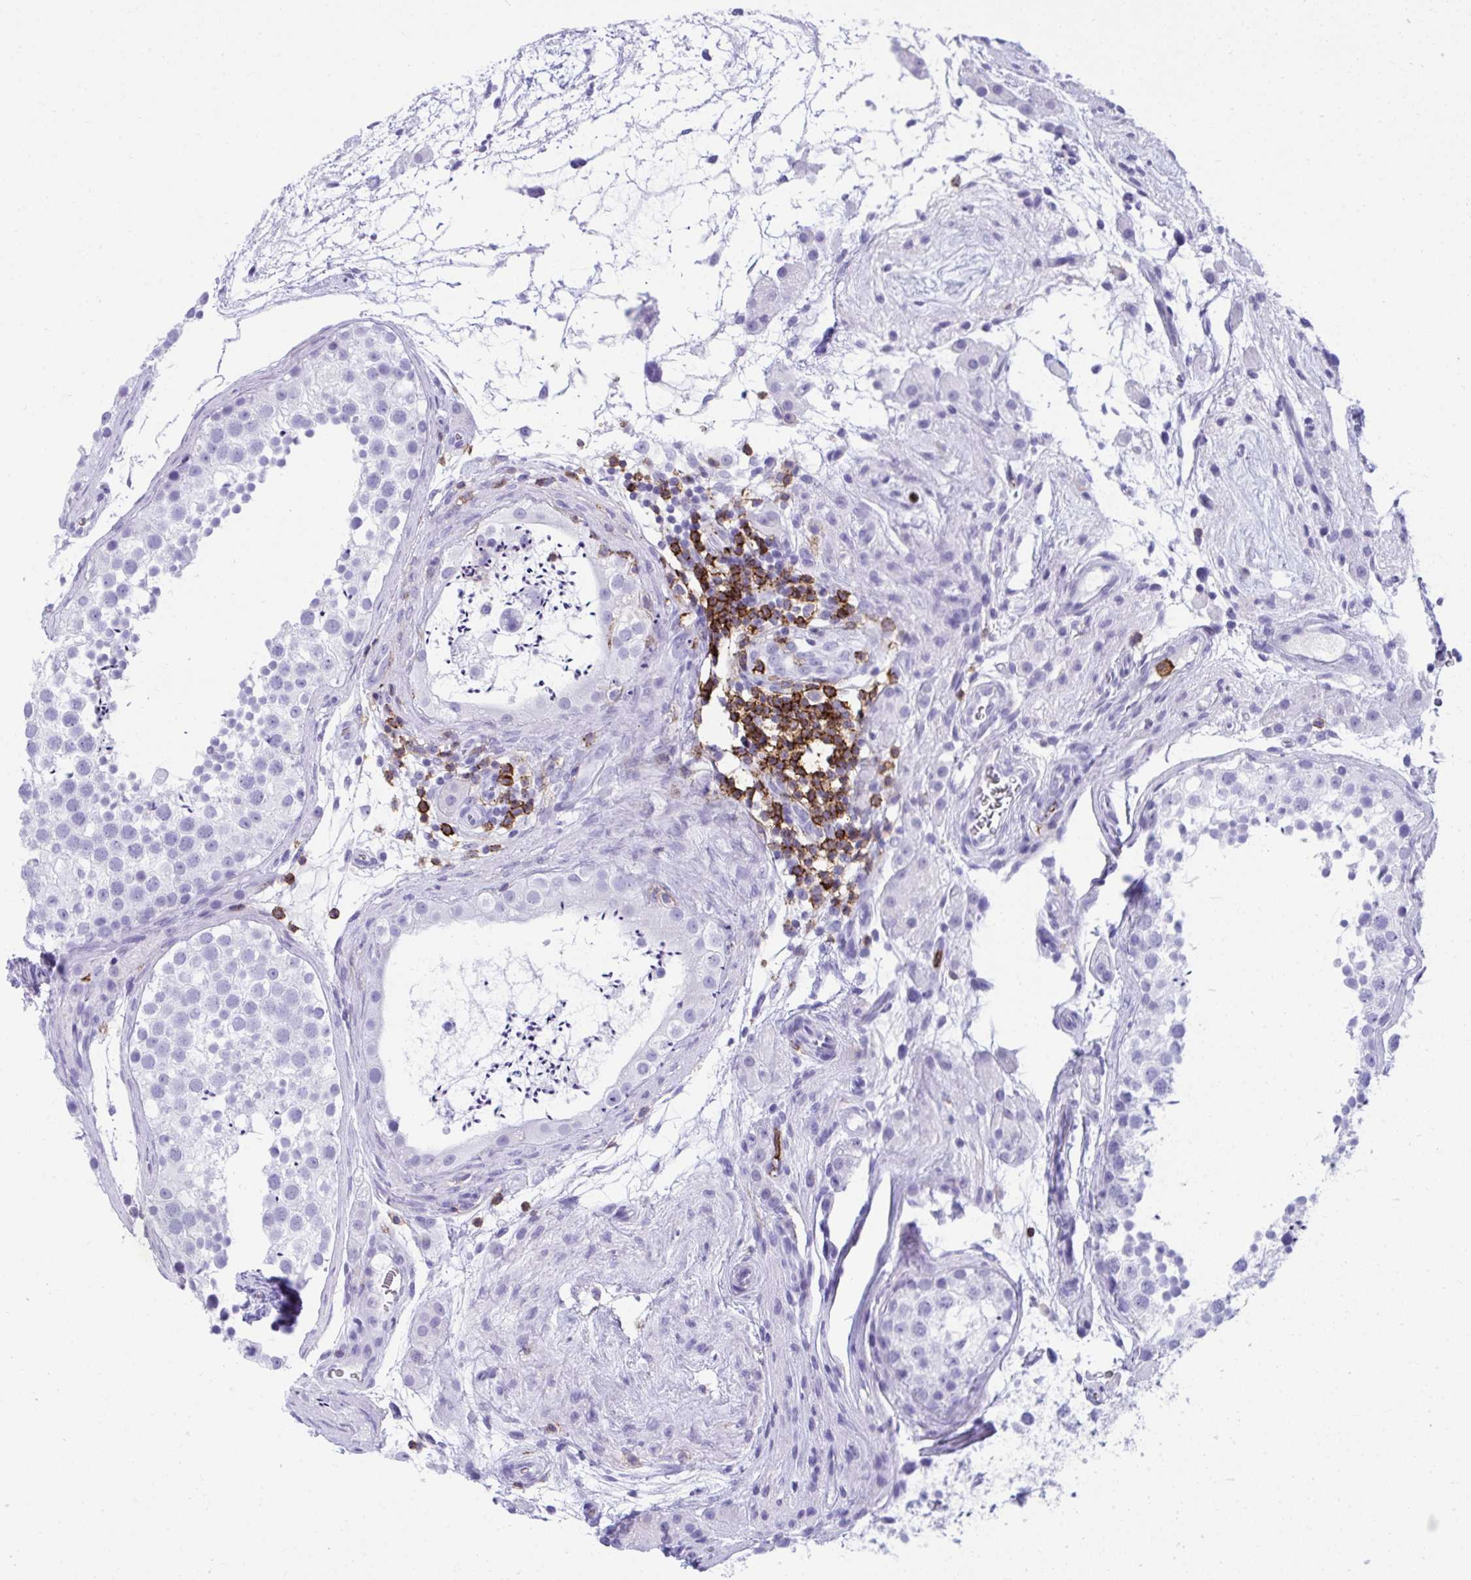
{"staining": {"intensity": "negative", "quantity": "none", "location": "none"}, "tissue": "testis", "cell_type": "Cells in seminiferous ducts", "image_type": "normal", "snomed": [{"axis": "morphology", "description": "Normal tissue, NOS"}, {"axis": "topography", "description": "Testis"}], "caption": "Immunohistochemical staining of normal human testis demonstrates no significant positivity in cells in seminiferous ducts.", "gene": "SPN", "patient": {"sex": "male", "age": 41}}